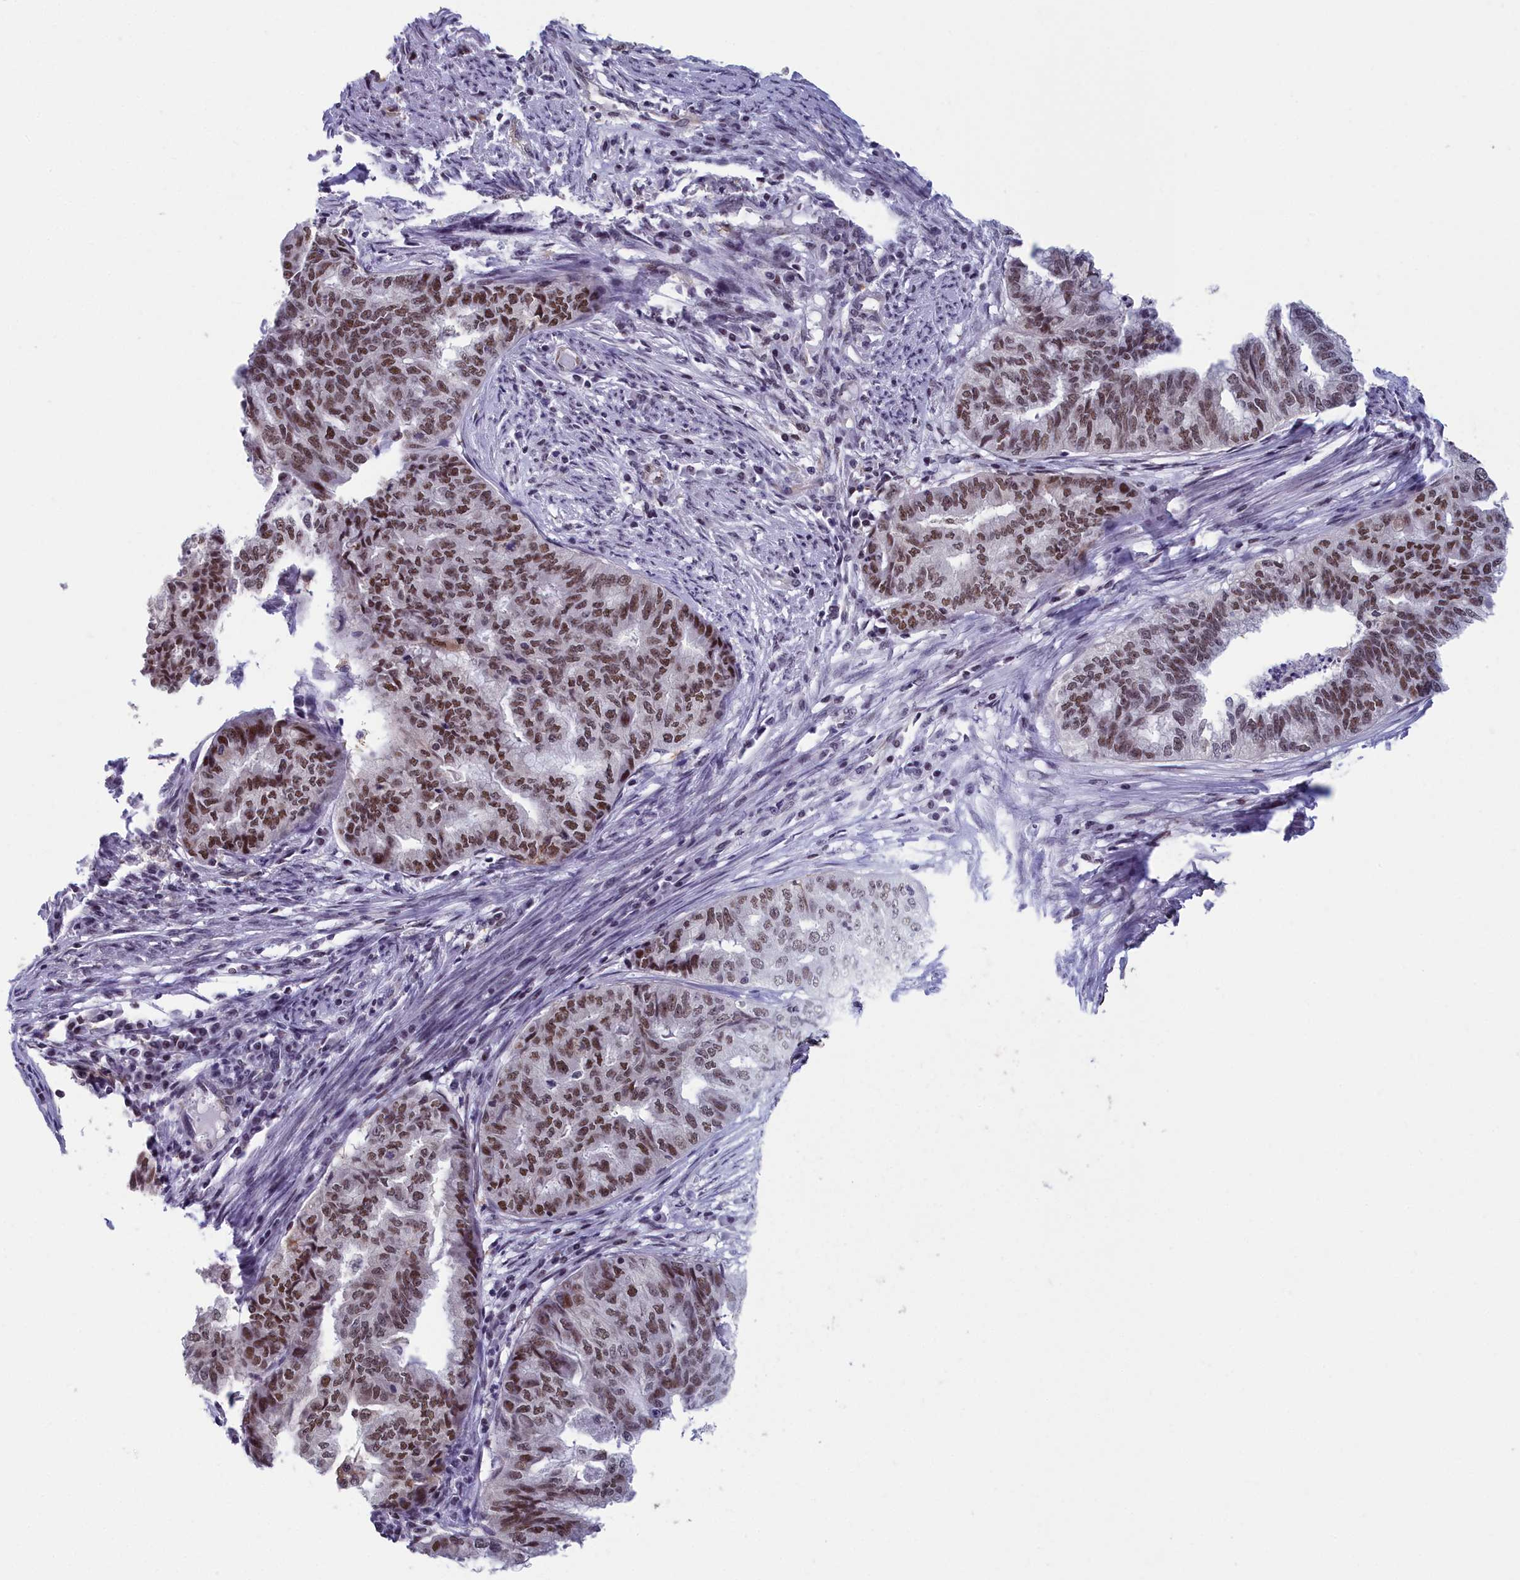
{"staining": {"intensity": "strong", "quantity": "25%-75%", "location": "nuclear"}, "tissue": "endometrial cancer", "cell_type": "Tumor cells", "image_type": "cancer", "snomed": [{"axis": "morphology", "description": "Adenocarcinoma, NOS"}, {"axis": "topography", "description": "Endometrium"}], "caption": "There is high levels of strong nuclear staining in tumor cells of adenocarcinoma (endometrial), as demonstrated by immunohistochemical staining (brown color).", "gene": "CCDC97", "patient": {"sex": "female", "age": 79}}